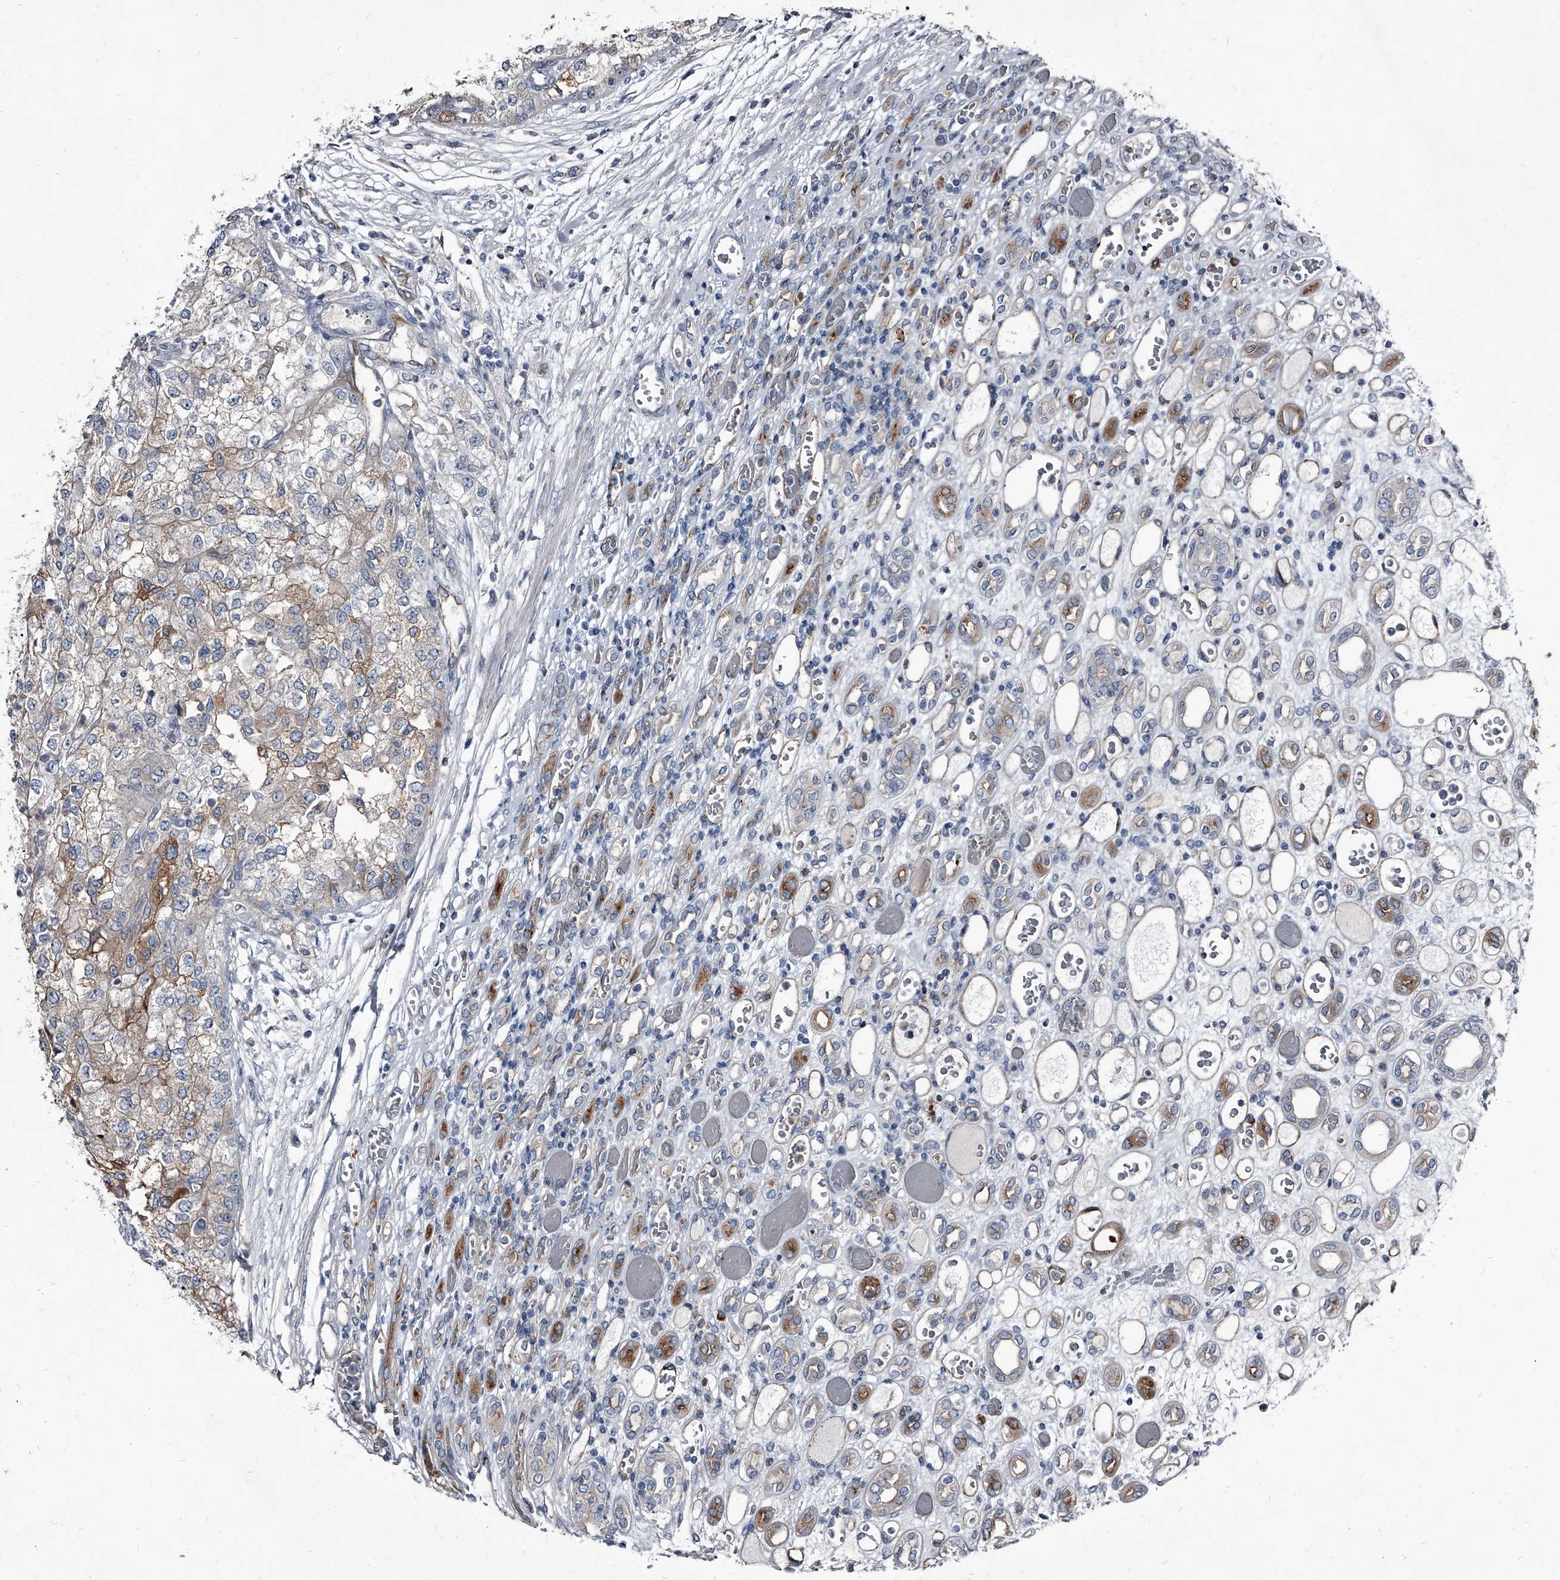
{"staining": {"intensity": "weak", "quantity": "<25%", "location": "cytoplasmic/membranous"}, "tissue": "renal cancer", "cell_type": "Tumor cells", "image_type": "cancer", "snomed": [{"axis": "morphology", "description": "Adenocarcinoma, NOS"}, {"axis": "topography", "description": "Kidney"}], "caption": "Tumor cells are negative for protein expression in human adenocarcinoma (renal).", "gene": "PGLYRP3", "patient": {"sex": "female", "age": 54}}